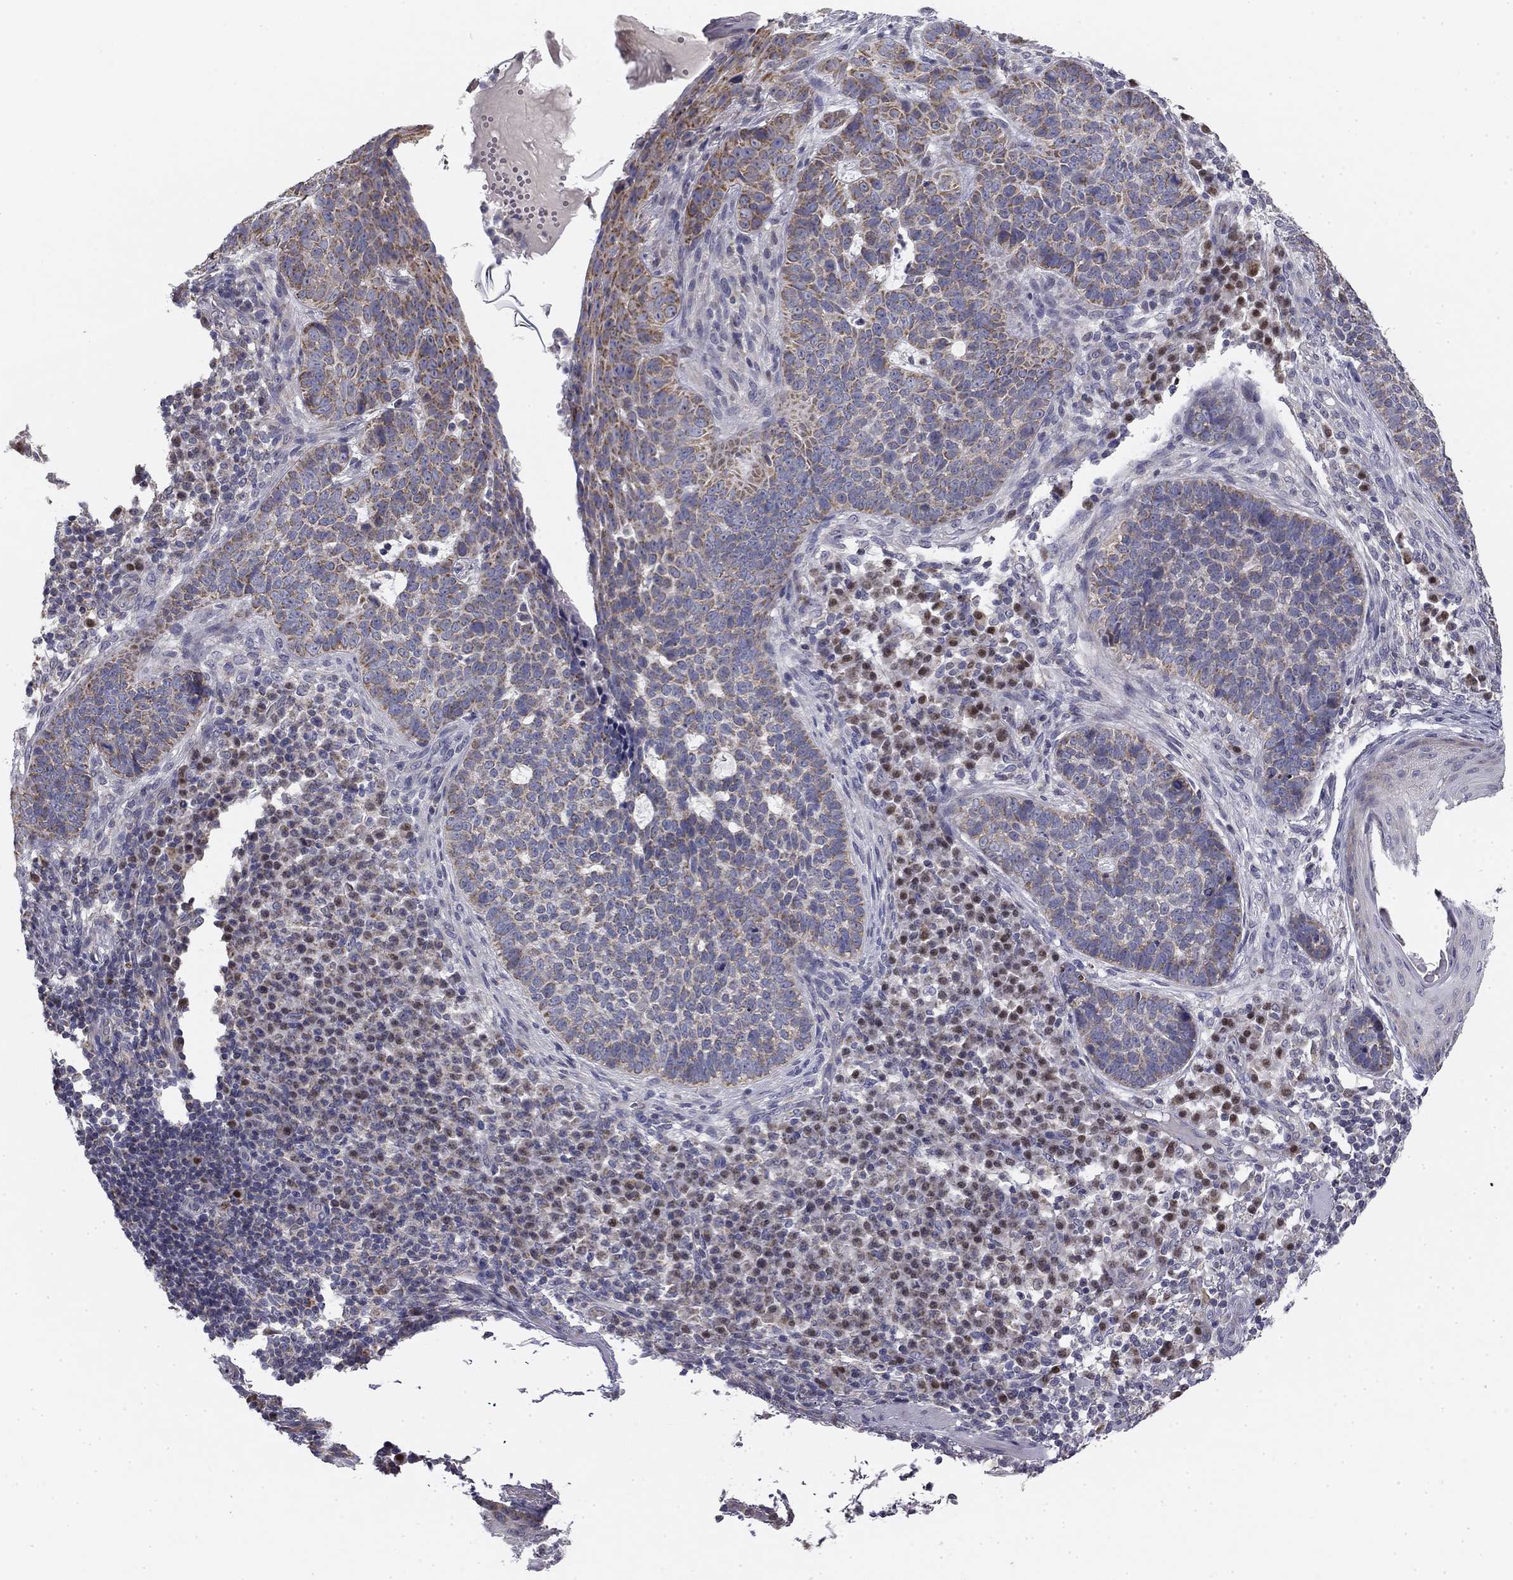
{"staining": {"intensity": "moderate", "quantity": "<25%", "location": "cytoplasmic/membranous"}, "tissue": "skin cancer", "cell_type": "Tumor cells", "image_type": "cancer", "snomed": [{"axis": "morphology", "description": "Basal cell carcinoma"}, {"axis": "topography", "description": "Skin"}], "caption": "Protein expression analysis of skin cancer (basal cell carcinoma) exhibits moderate cytoplasmic/membranous expression in about <25% of tumor cells.", "gene": "SLC2A9", "patient": {"sex": "female", "age": 69}}